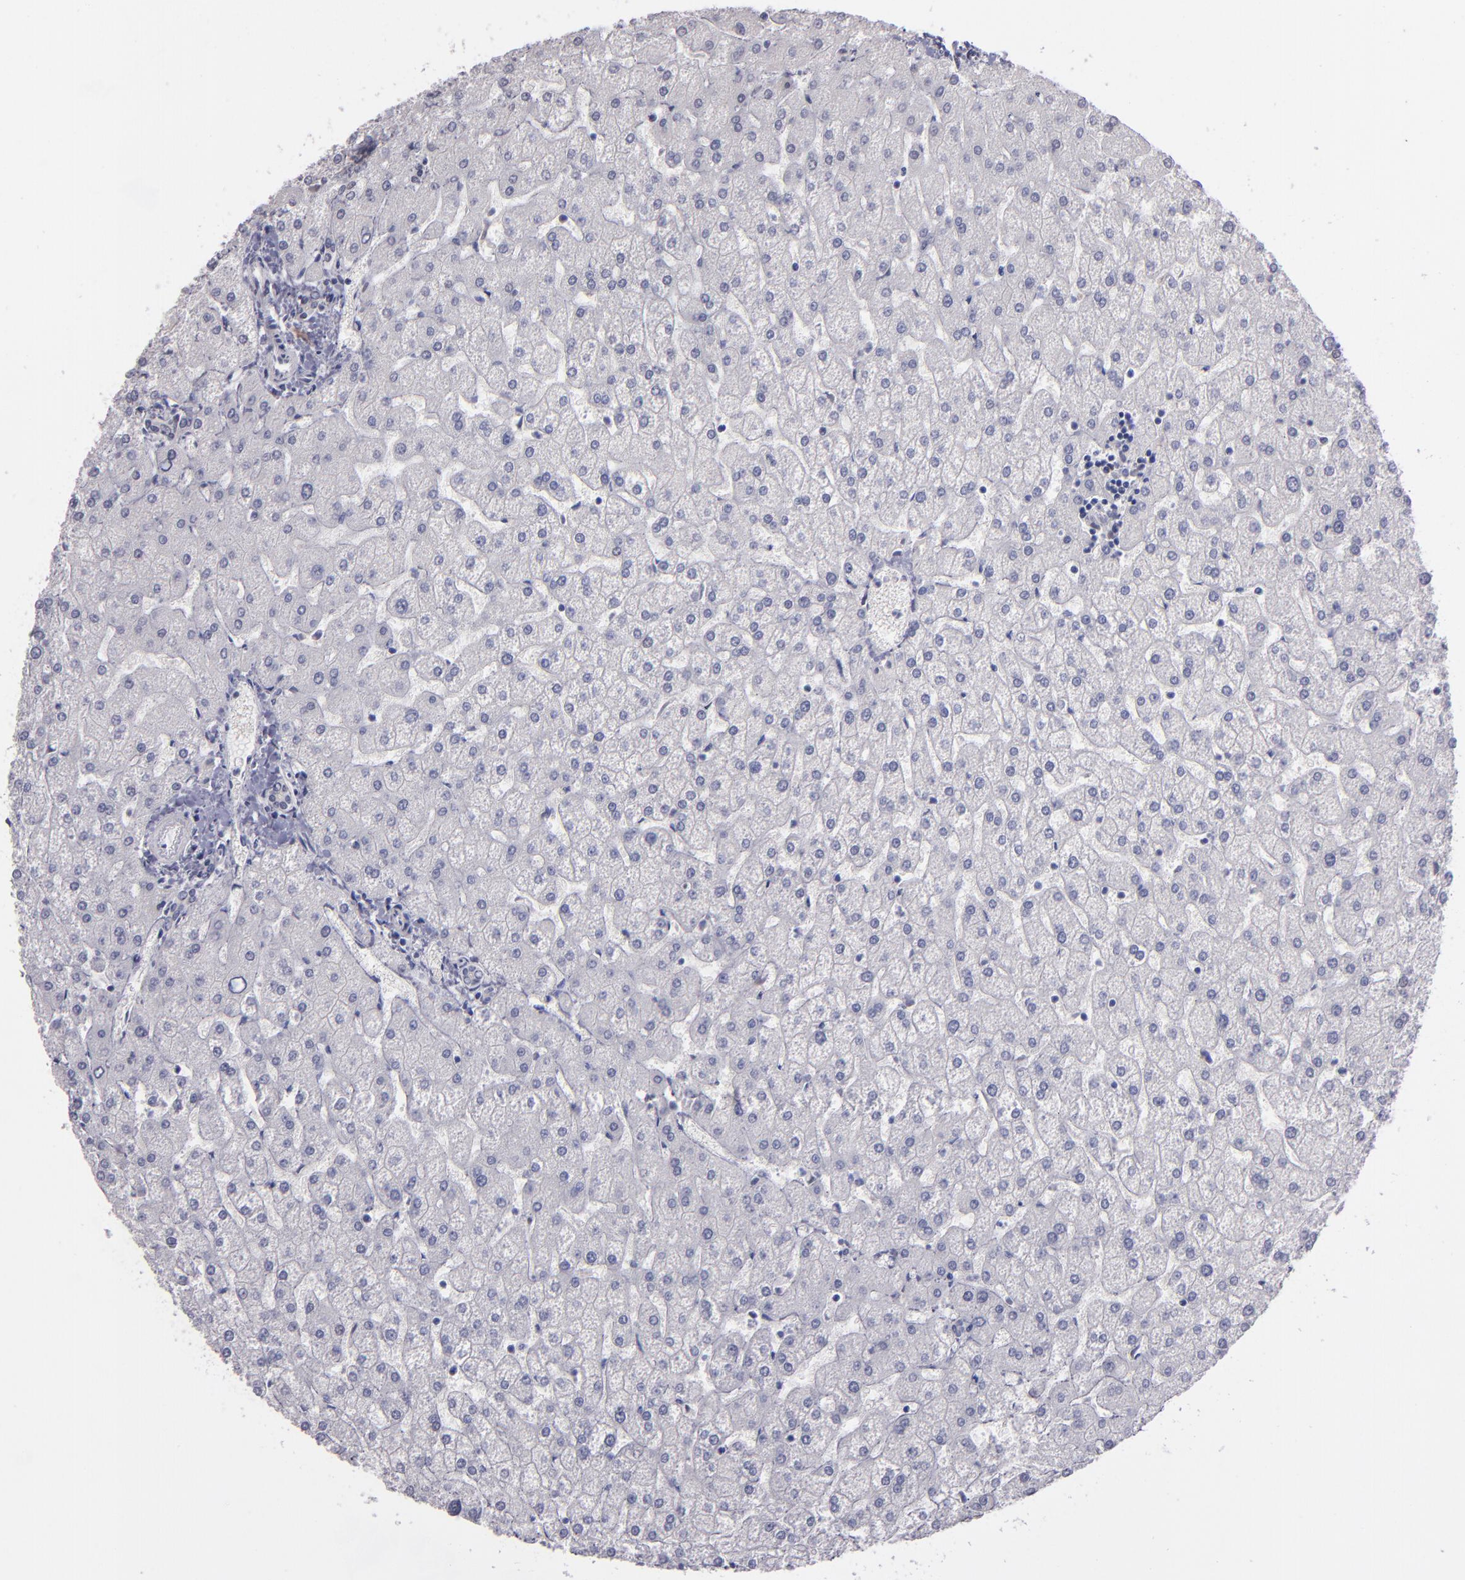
{"staining": {"intensity": "negative", "quantity": "none", "location": "none"}, "tissue": "liver", "cell_type": "Cholangiocytes", "image_type": "normal", "snomed": [{"axis": "morphology", "description": "Normal tissue, NOS"}, {"axis": "topography", "description": "Liver"}], "caption": "This micrograph is of unremarkable liver stained with immunohistochemistry (IHC) to label a protein in brown with the nuclei are counter-stained blue. There is no staining in cholangiocytes.", "gene": "OTUB2", "patient": {"sex": "female", "age": 32}}